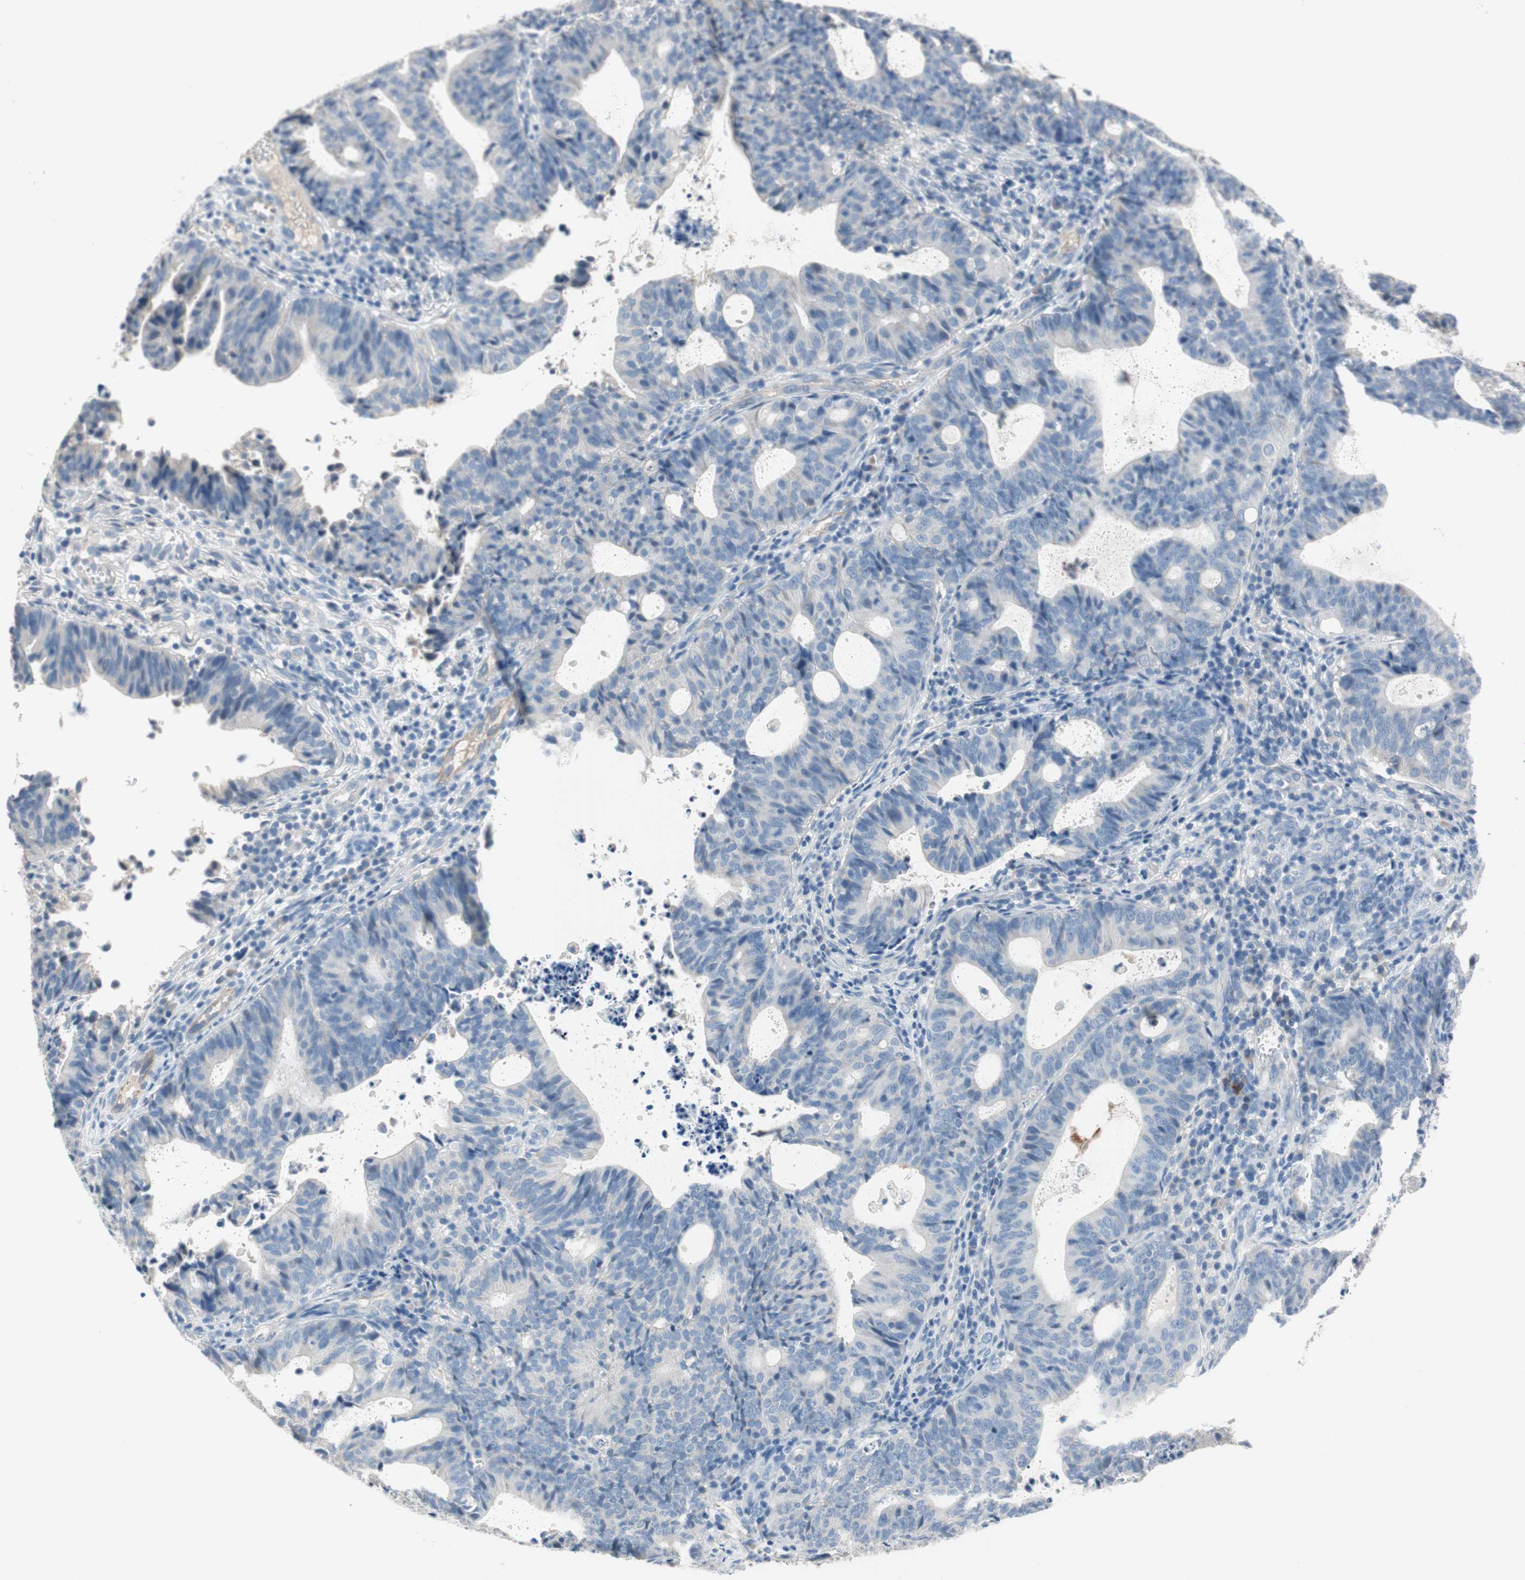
{"staining": {"intensity": "negative", "quantity": "none", "location": "none"}, "tissue": "endometrial cancer", "cell_type": "Tumor cells", "image_type": "cancer", "snomed": [{"axis": "morphology", "description": "Adenocarcinoma, NOS"}, {"axis": "topography", "description": "Uterus"}], "caption": "Tumor cells show no significant protein staining in endometrial adenocarcinoma. Brightfield microscopy of immunohistochemistry stained with DAB (brown) and hematoxylin (blue), captured at high magnification.", "gene": "CPA3", "patient": {"sex": "female", "age": 83}}